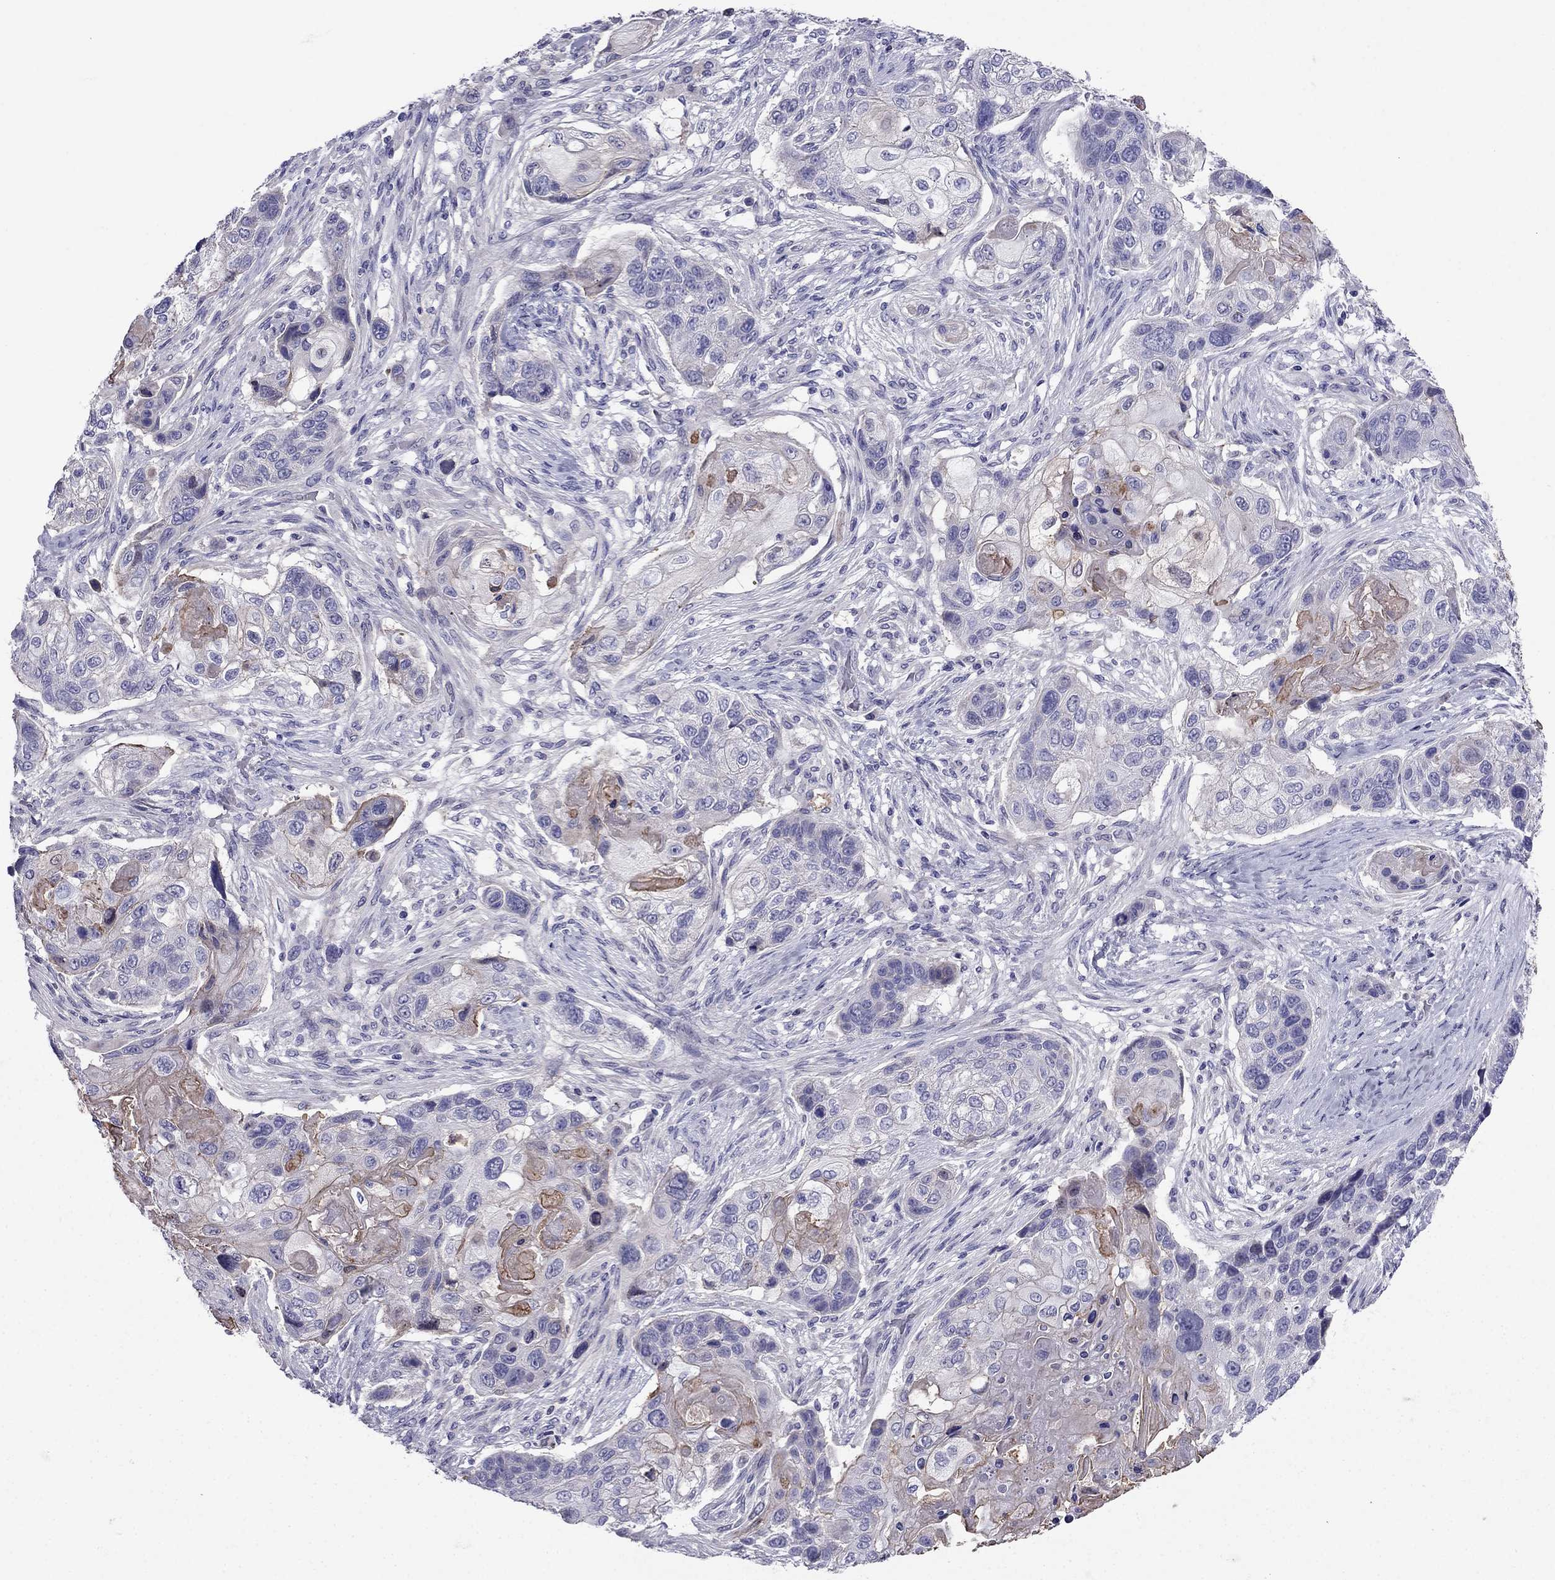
{"staining": {"intensity": "moderate", "quantity": "<25%", "location": "cytoplasmic/membranous"}, "tissue": "lung cancer", "cell_type": "Tumor cells", "image_type": "cancer", "snomed": [{"axis": "morphology", "description": "Normal tissue, NOS"}, {"axis": "morphology", "description": "Squamous cell carcinoma, NOS"}, {"axis": "topography", "description": "Bronchus"}, {"axis": "topography", "description": "Lung"}], "caption": "An image of human lung squamous cell carcinoma stained for a protein demonstrates moderate cytoplasmic/membranous brown staining in tumor cells.", "gene": "TBC1D21", "patient": {"sex": "male", "age": 69}}